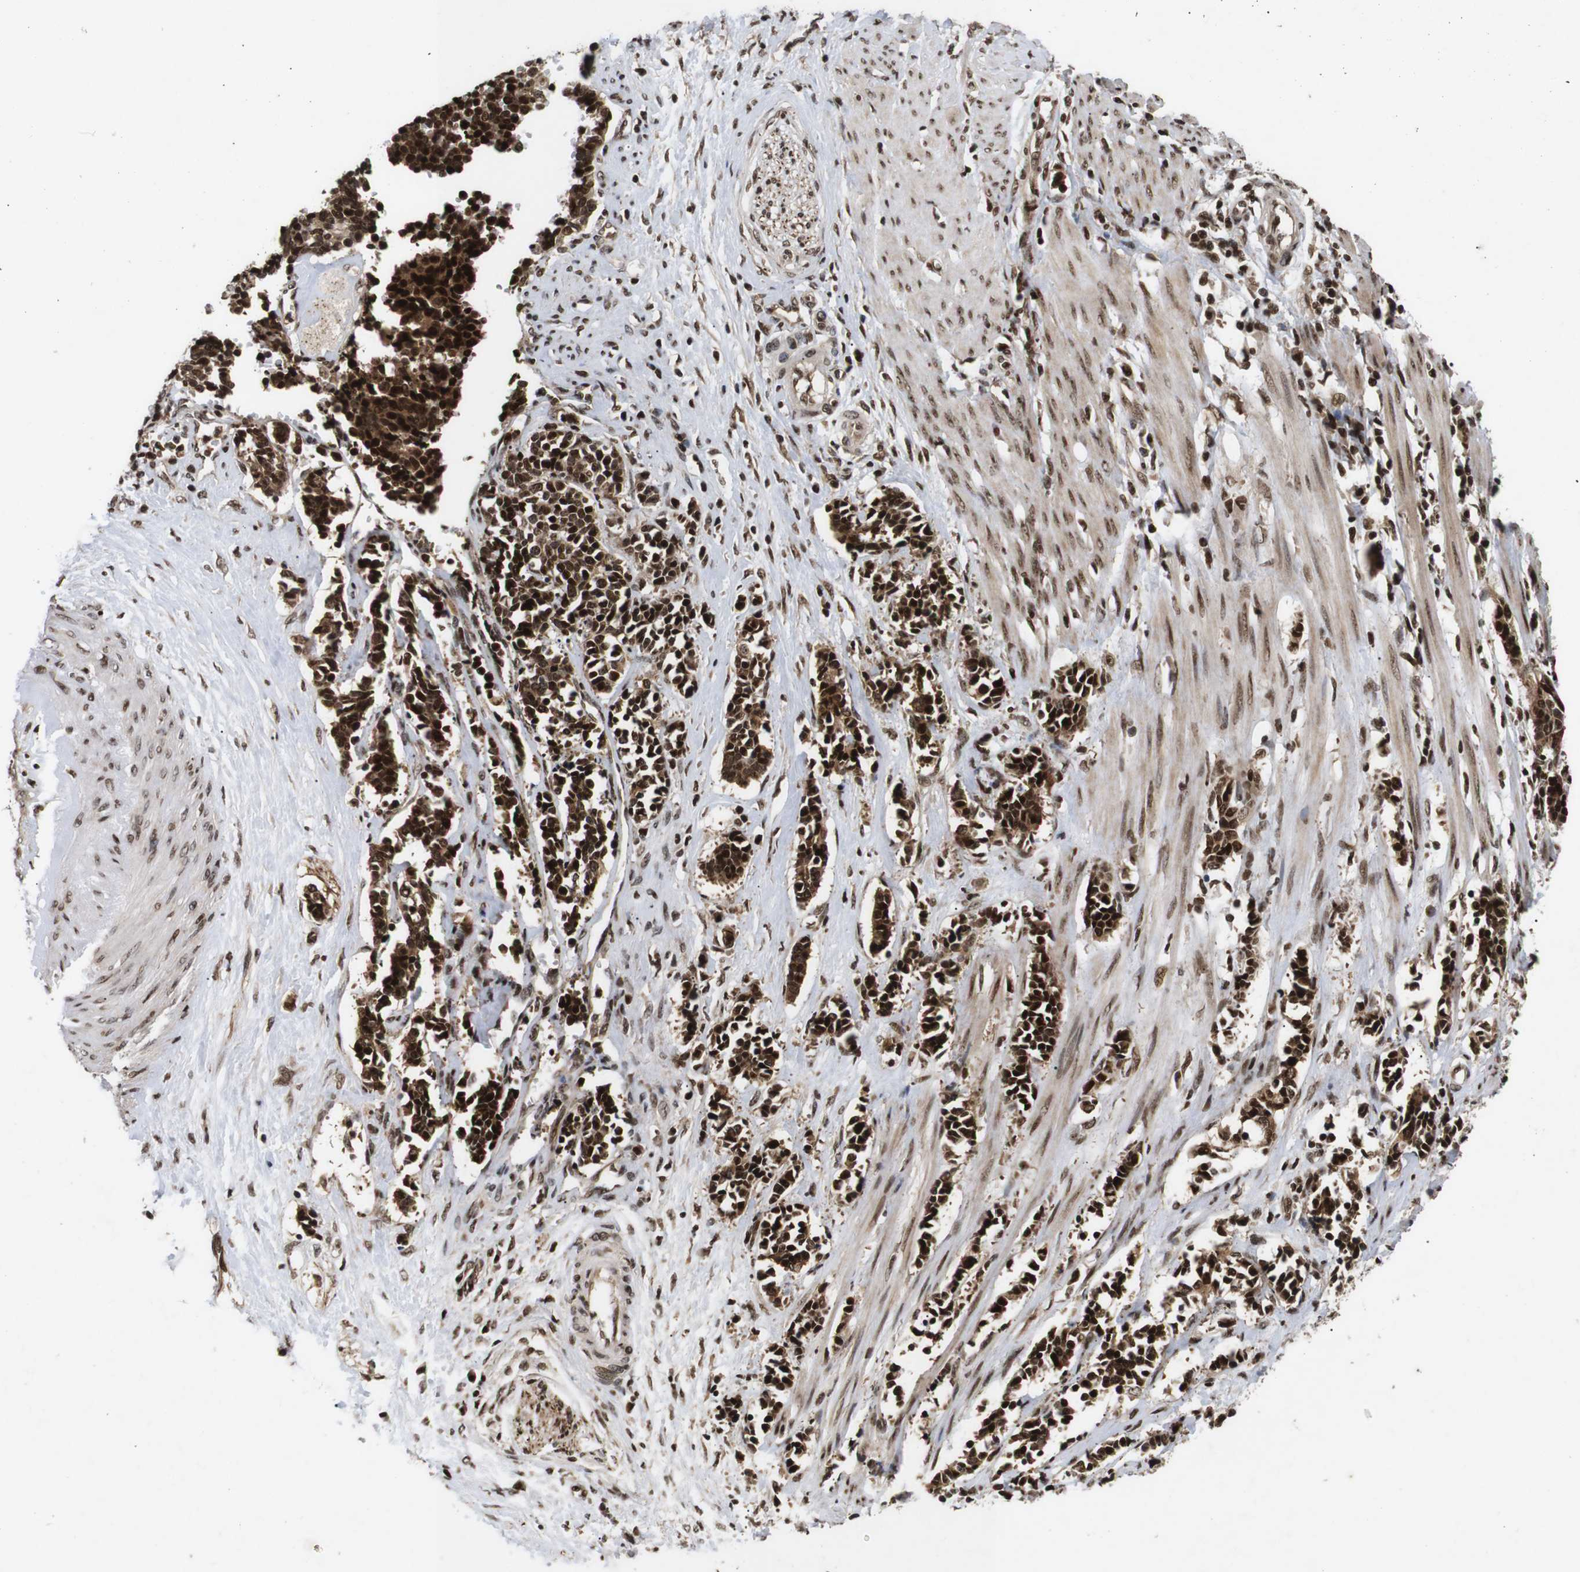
{"staining": {"intensity": "strong", "quantity": ">75%", "location": "cytoplasmic/membranous,nuclear"}, "tissue": "cervical cancer", "cell_type": "Tumor cells", "image_type": "cancer", "snomed": [{"axis": "morphology", "description": "Squamous cell carcinoma, NOS"}, {"axis": "topography", "description": "Cervix"}], "caption": "Tumor cells display strong cytoplasmic/membranous and nuclear staining in approximately >75% of cells in cervical squamous cell carcinoma.", "gene": "KIF23", "patient": {"sex": "female", "age": 35}}